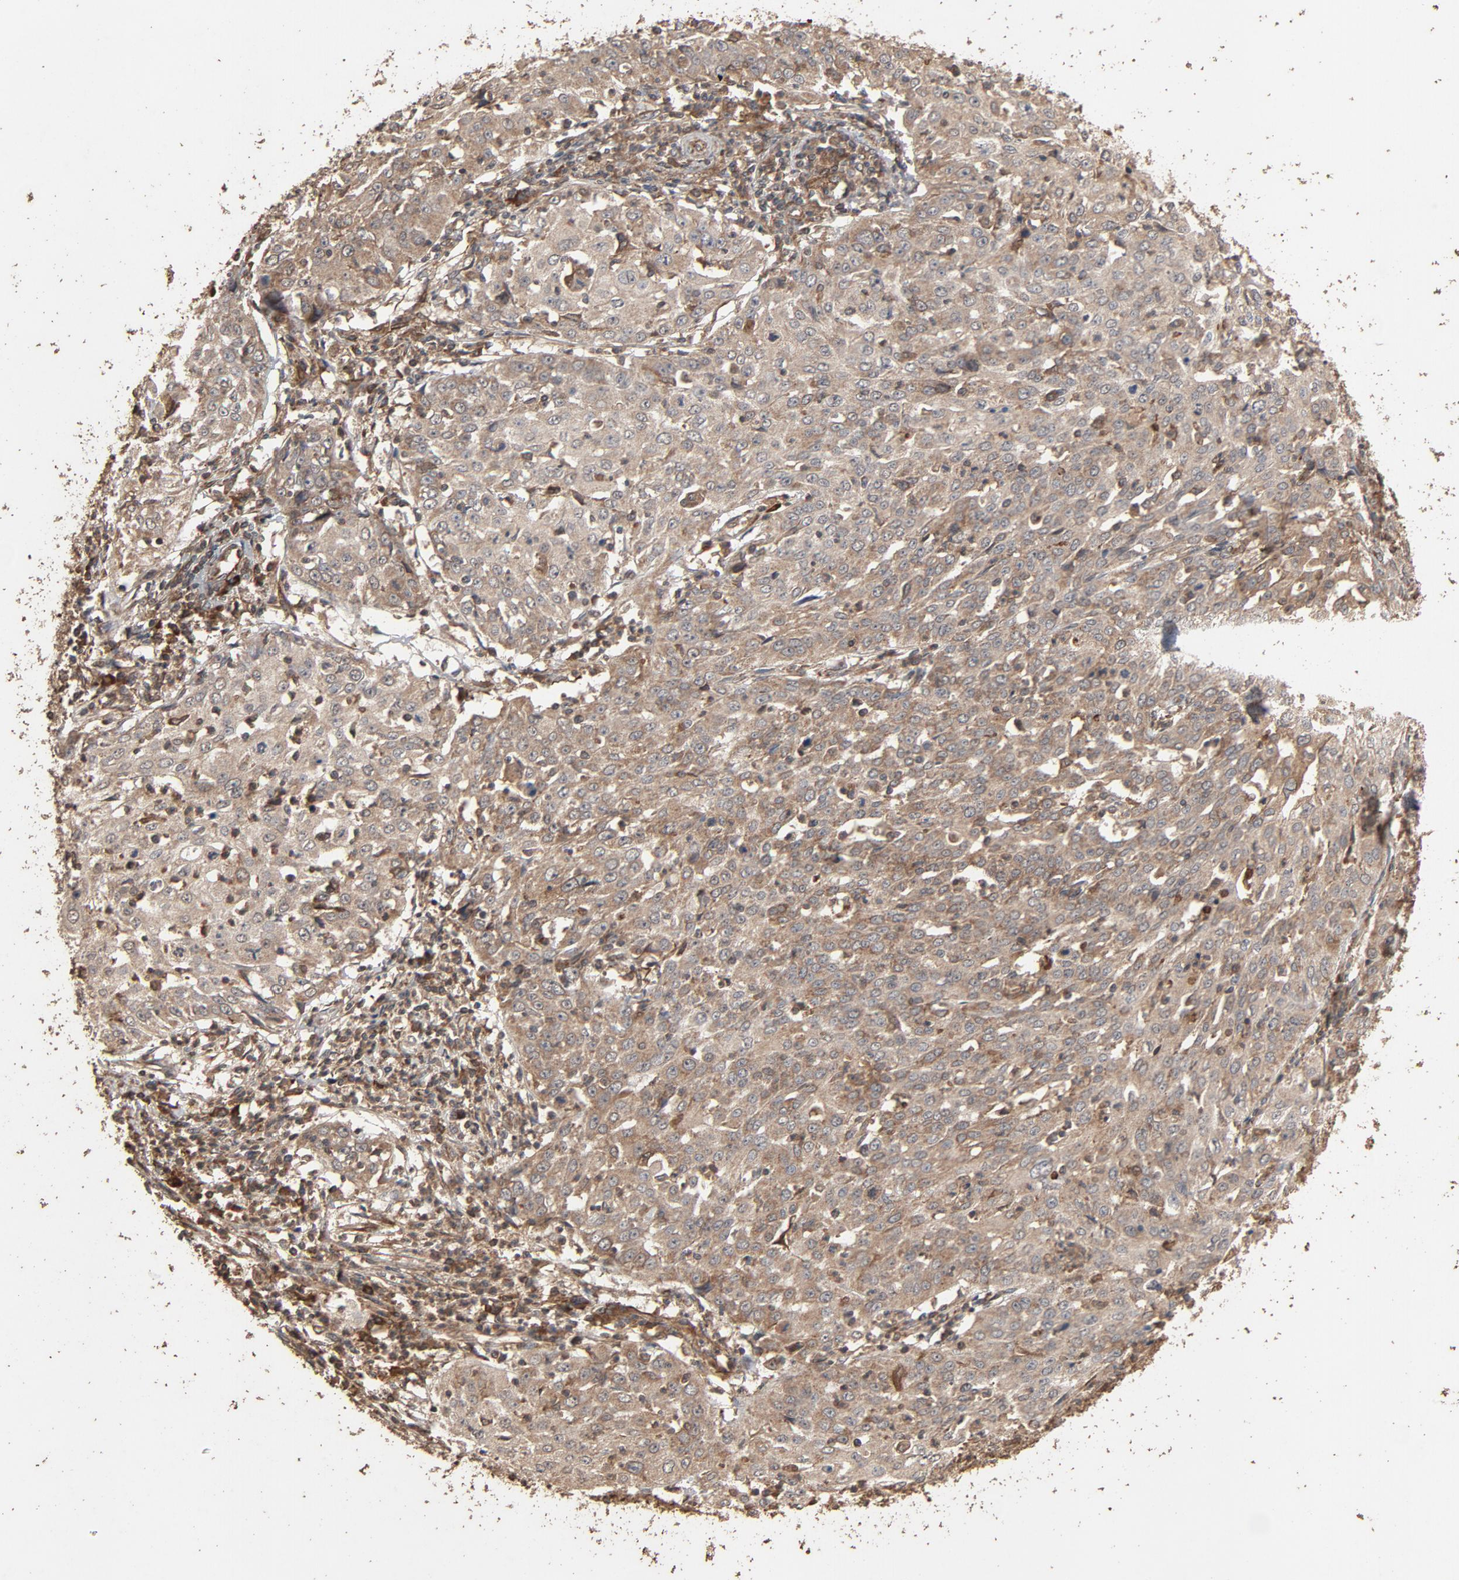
{"staining": {"intensity": "weak", "quantity": ">75%", "location": "cytoplasmic/membranous"}, "tissue": "cervical cancer", "cell_type": "Tumor cells", "image_type": "cancer", "snomed": [{"axis": "morphology", "description": "Squamous cell carcinoma, NOS"}, {"axis": "topography", "description": "Cervix"}], "caption": "Protein staining reveals weak cytoplasmic/membranous expression in about >75% of tumor cells in cervical cancer (squamous cell carcinoma). The protein is shown in brown color, while the nuclei are stained blue.", "gene": "RPS6KA6", "patient": {"sex": "female", "age": 39}}